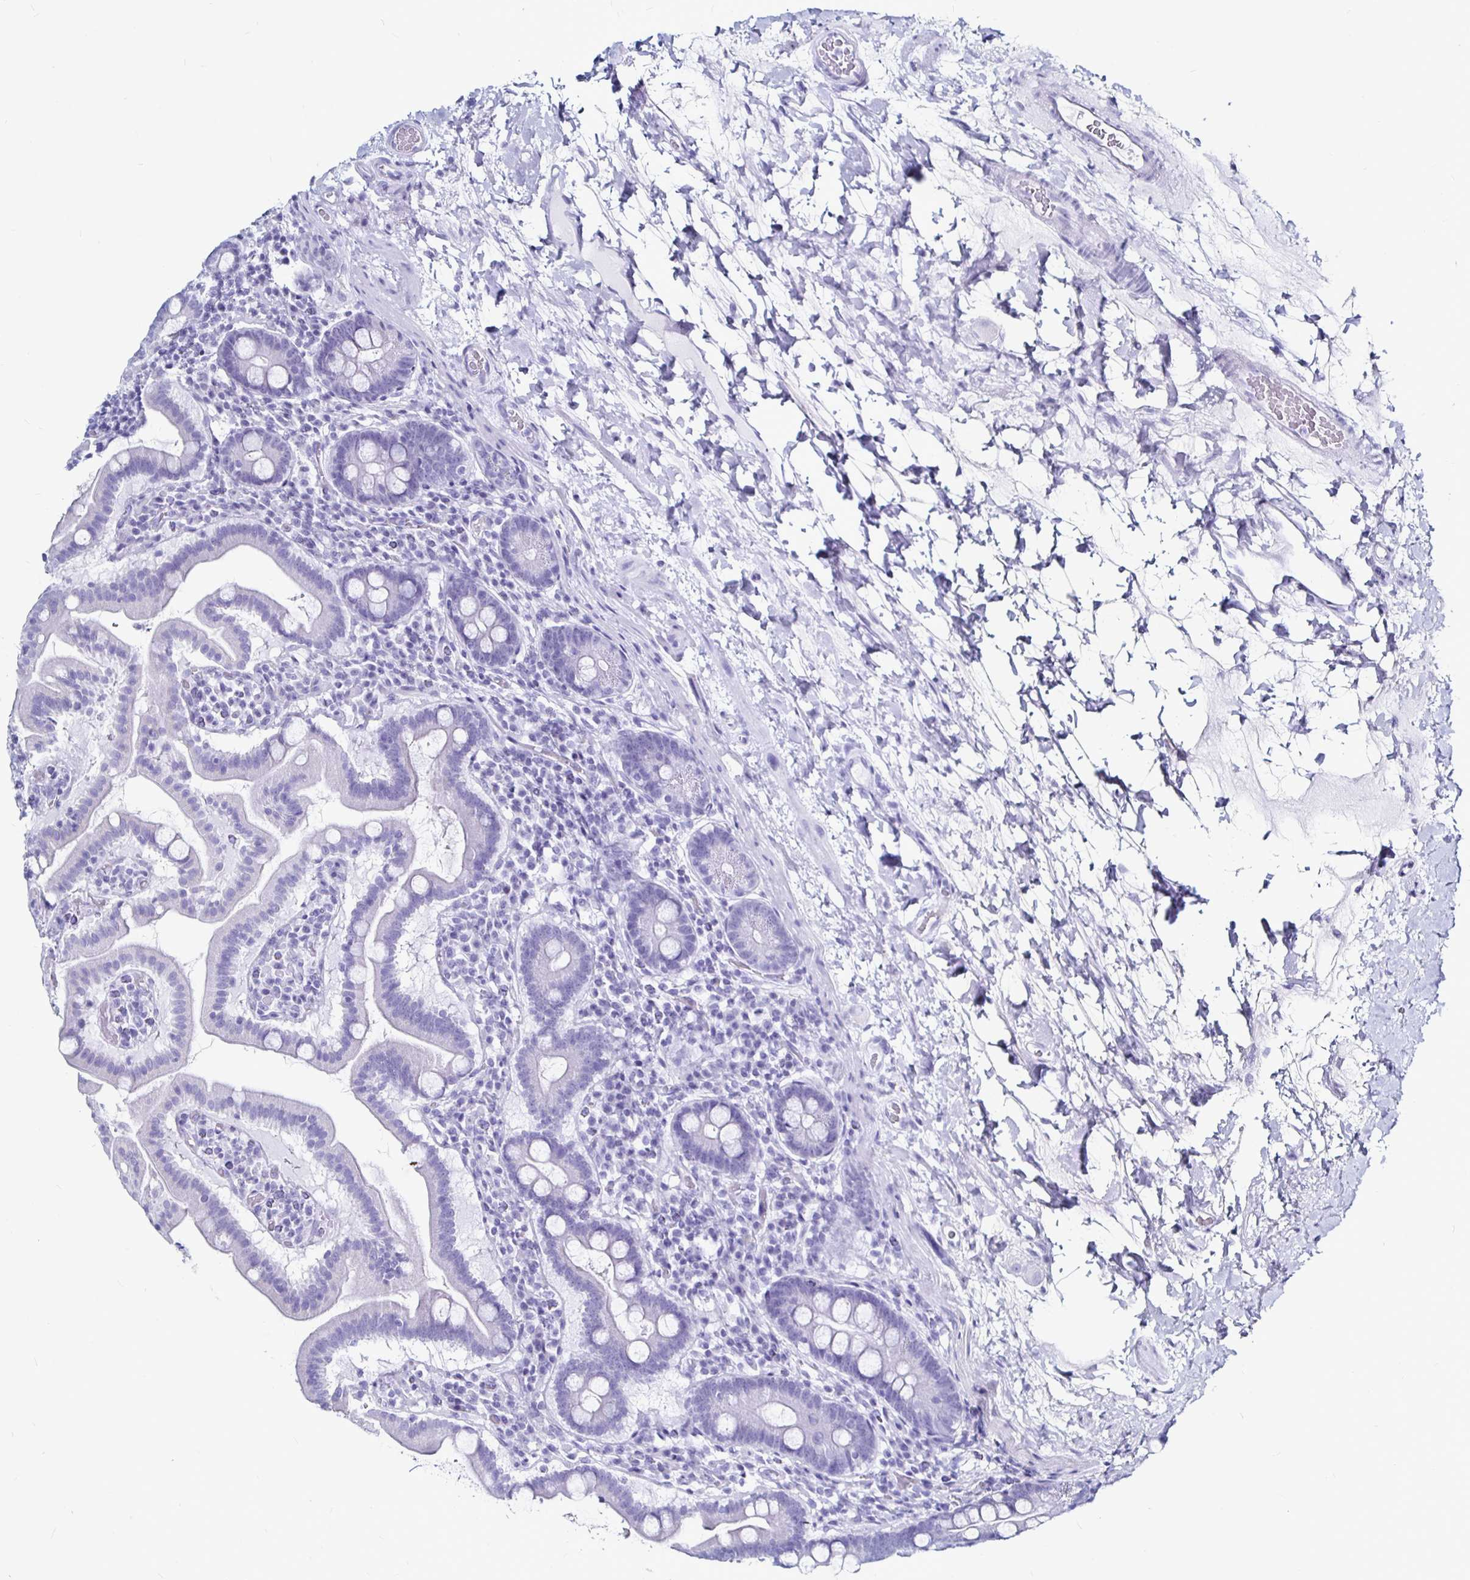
{"staining": {"intensity": "negative", "quantity": "none", "location": "none"}, "tissue": "small intestine", "cell_type": "Glandular cells", "image_type": "normal", "snomed": [{"axis": "morphology", "description": "Normal tissue, NOS"}, {"axis": "topography", "description": "Small intestine"}], "caption": "Immunohistochemical staining of unremarkable small intestine demonstrates no significant staining in glandular cells. The staining is performed using DAB brown chromogen with nuclei counter-stained in using hematoxylin.", "gene": "LUZP4", "patient": {"sex": "male", "age": 26}}